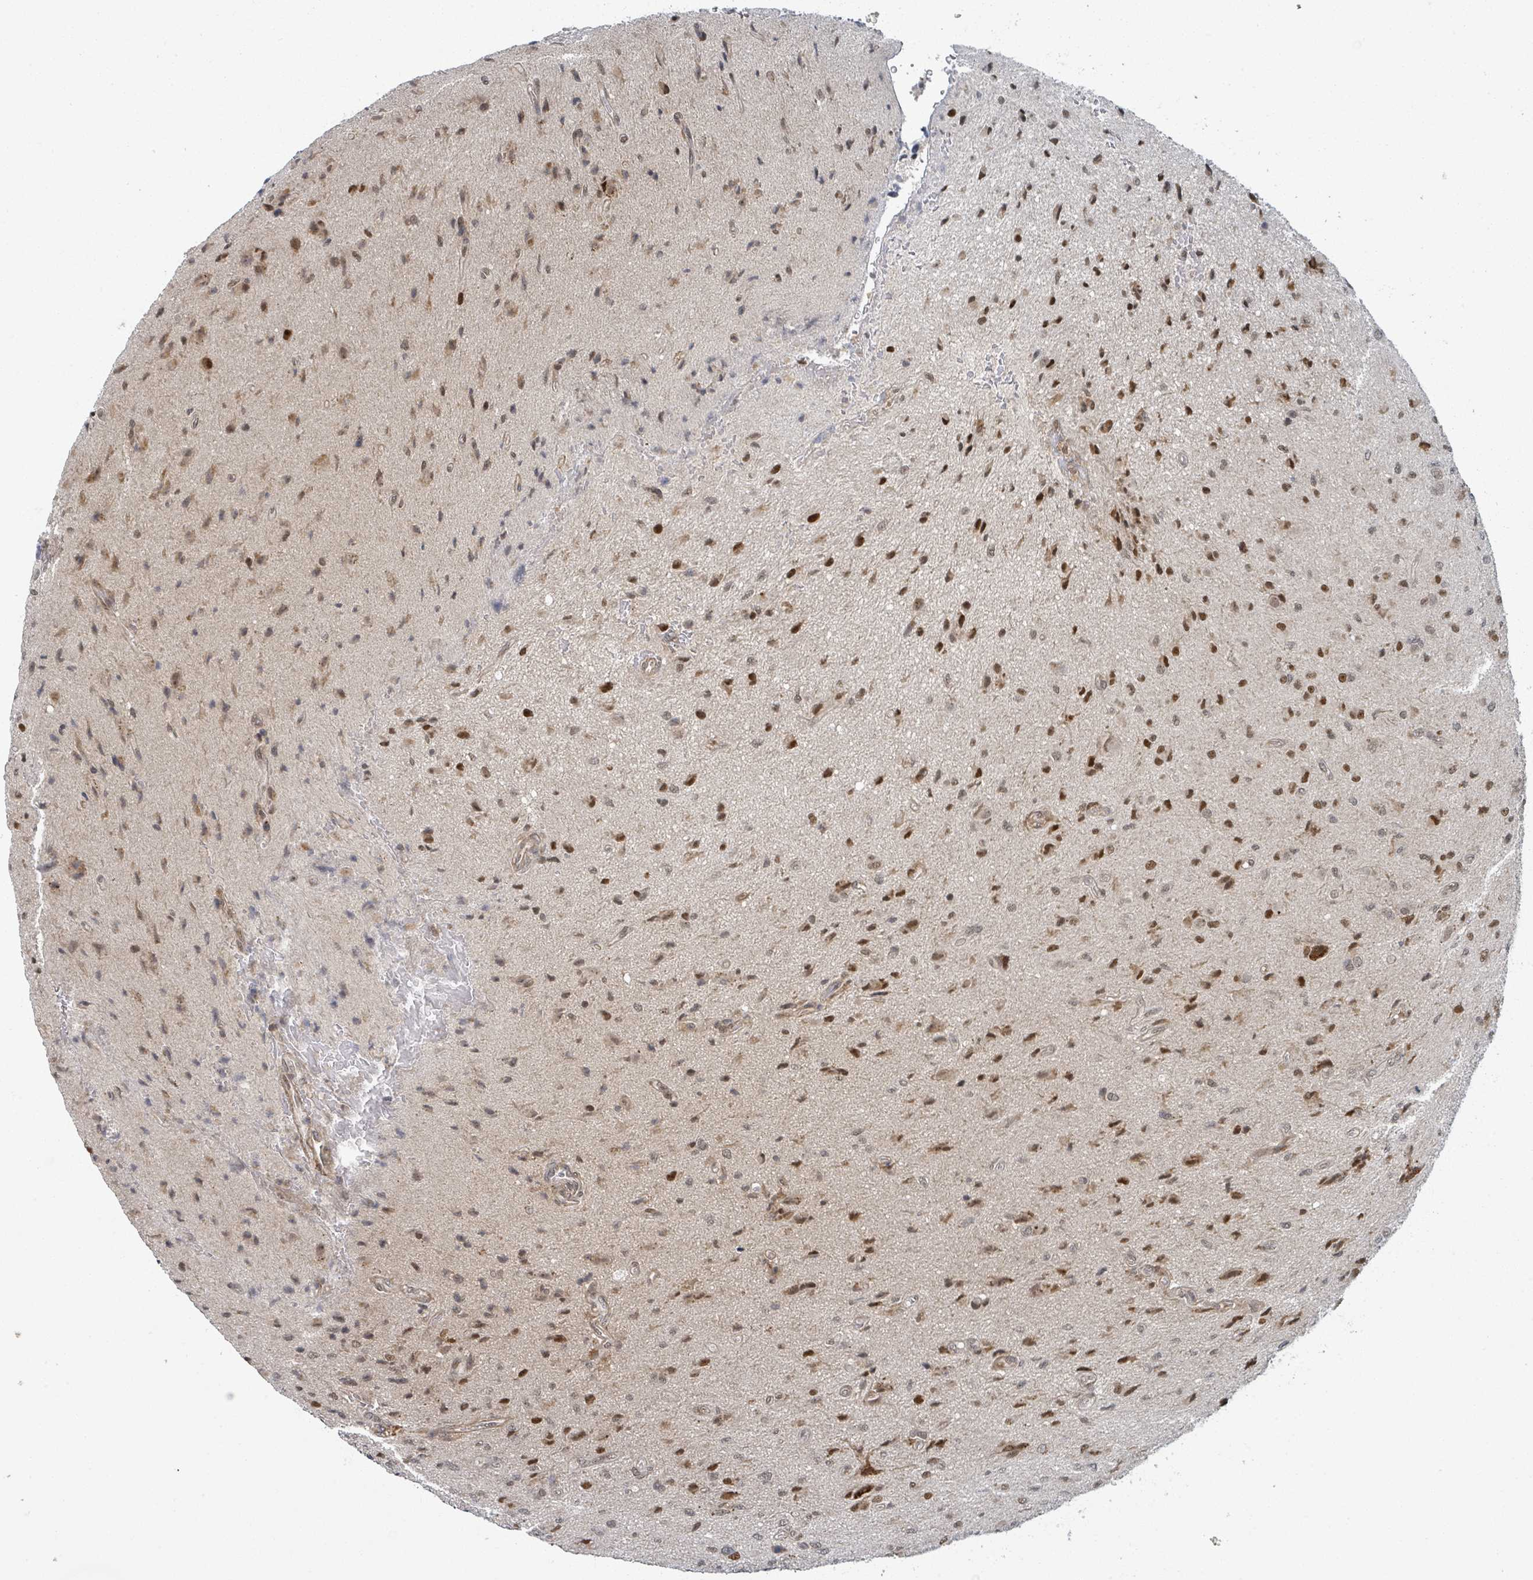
{"staining": {"intensity": "moderate", "quantity": ">75%", "location": "nuclear"}, "tissue": "glioma", "cell_type": "Tumor cells", "image_type": "cancer", "snomed": [{"axis": "morphology", "description": "Glioma, malignant, High grade"}, {"axis": "topography", "description": "Brain"}], "caption": "Brown immunohistochemical staining in glioma demonstrates moderate nuclear expression in about >75% of tumor cells.", "gene": "GTF3C1", "patient": {"sex": "male", "age": 36}}